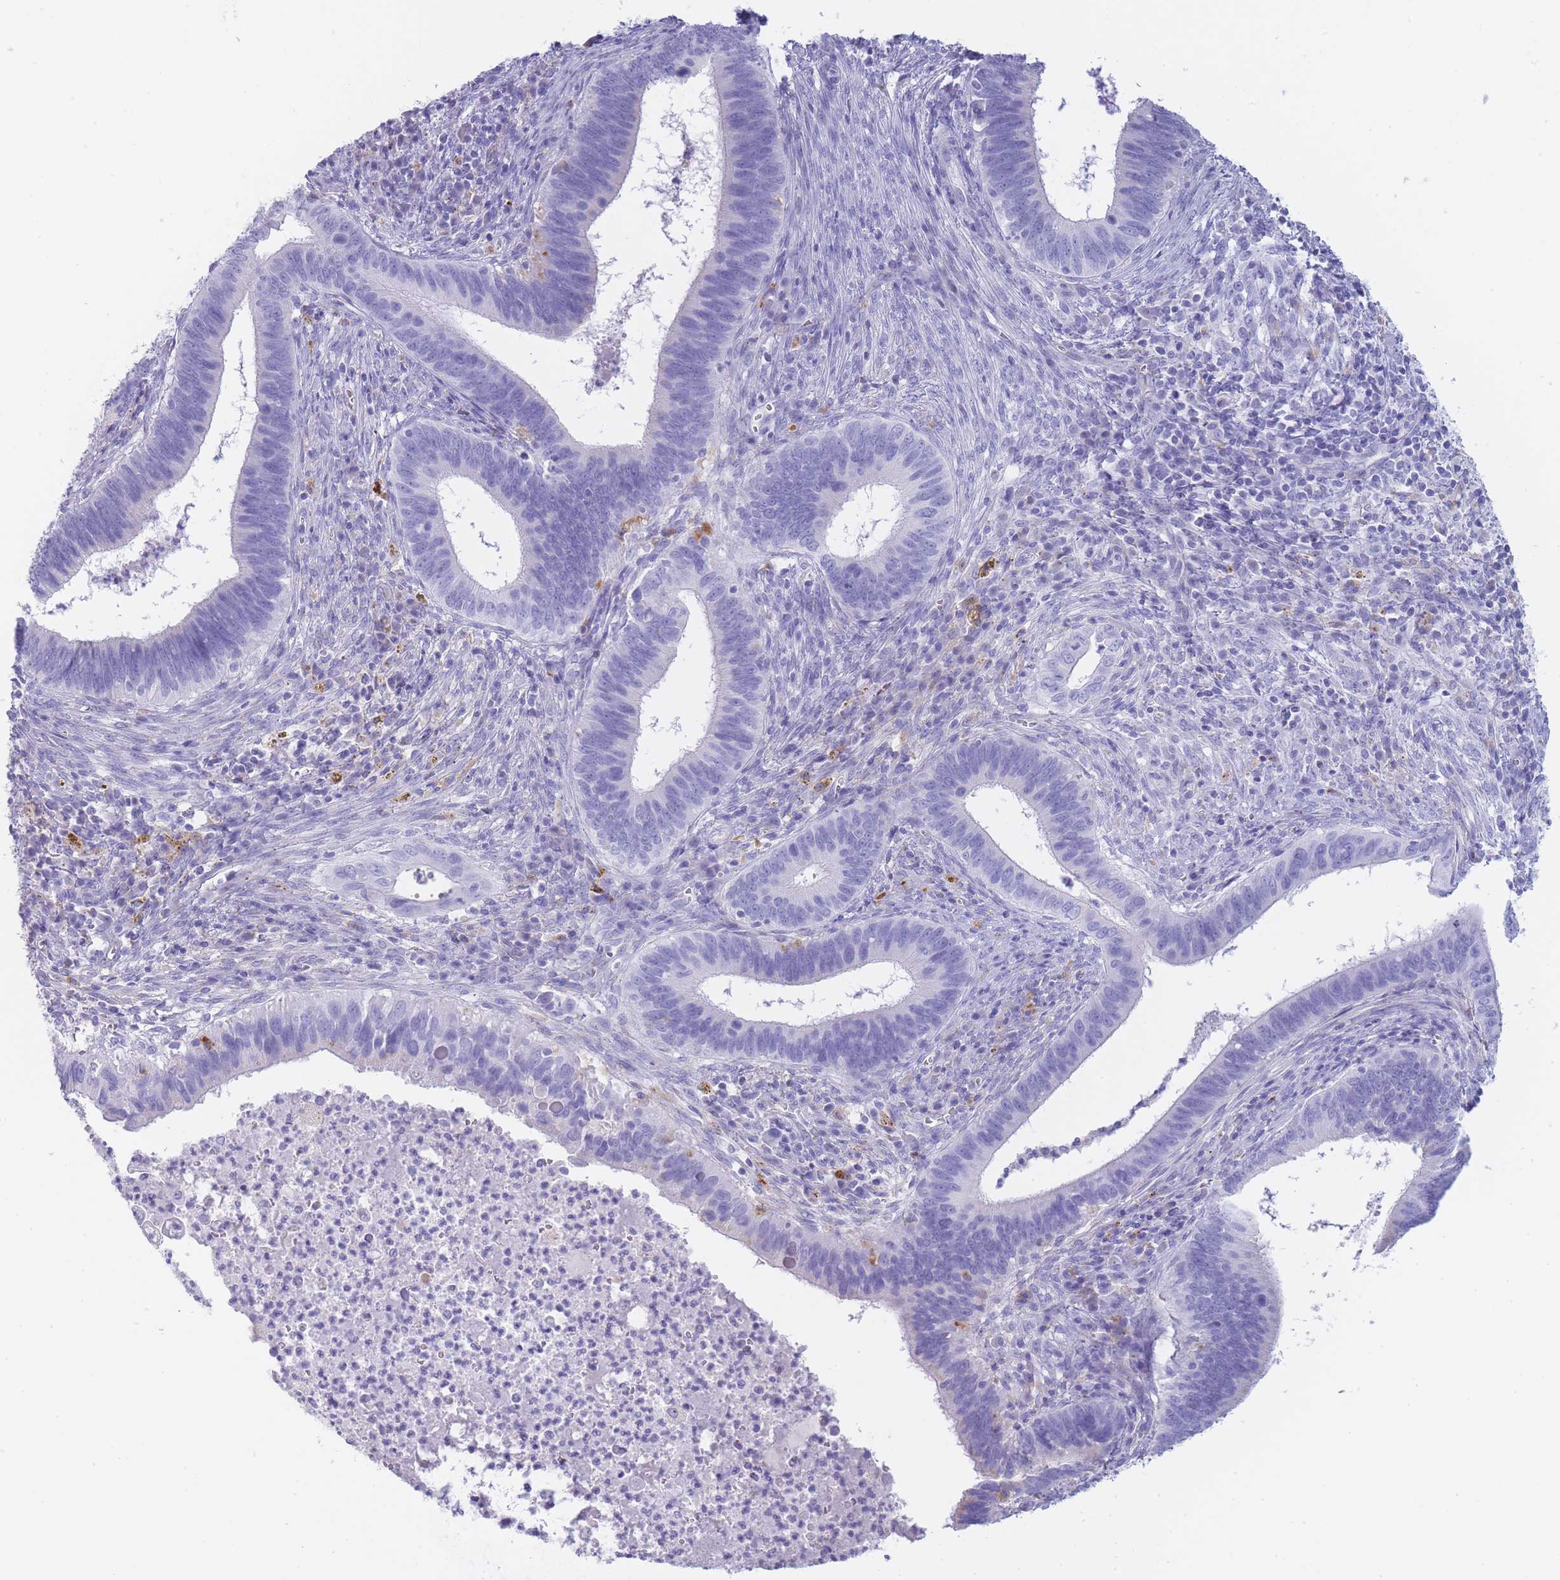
{"staining": {"intensity": "negative", "quantity": "none", "location": "none"}, "tissue": "cervical cancer", "cell_type": "Tumor cells", "image_type": "cancer", "snomed": [{"axis": "morphology", "description": "Adenocarcinoma, NOS"}, {"axis": "topography", "description": "Cervix"}], "caption": "A high-resolution image shows IHC staining of cervical cancer (adenocarcinoma), which demonstrates no significant expression in tumor cells. (DAB (3,3'-diaminobenzidine) immunohistochemistry with hematoxylin counter stain).", "gene": "GAA", "patient": {"sex": "female", "age": 42}}